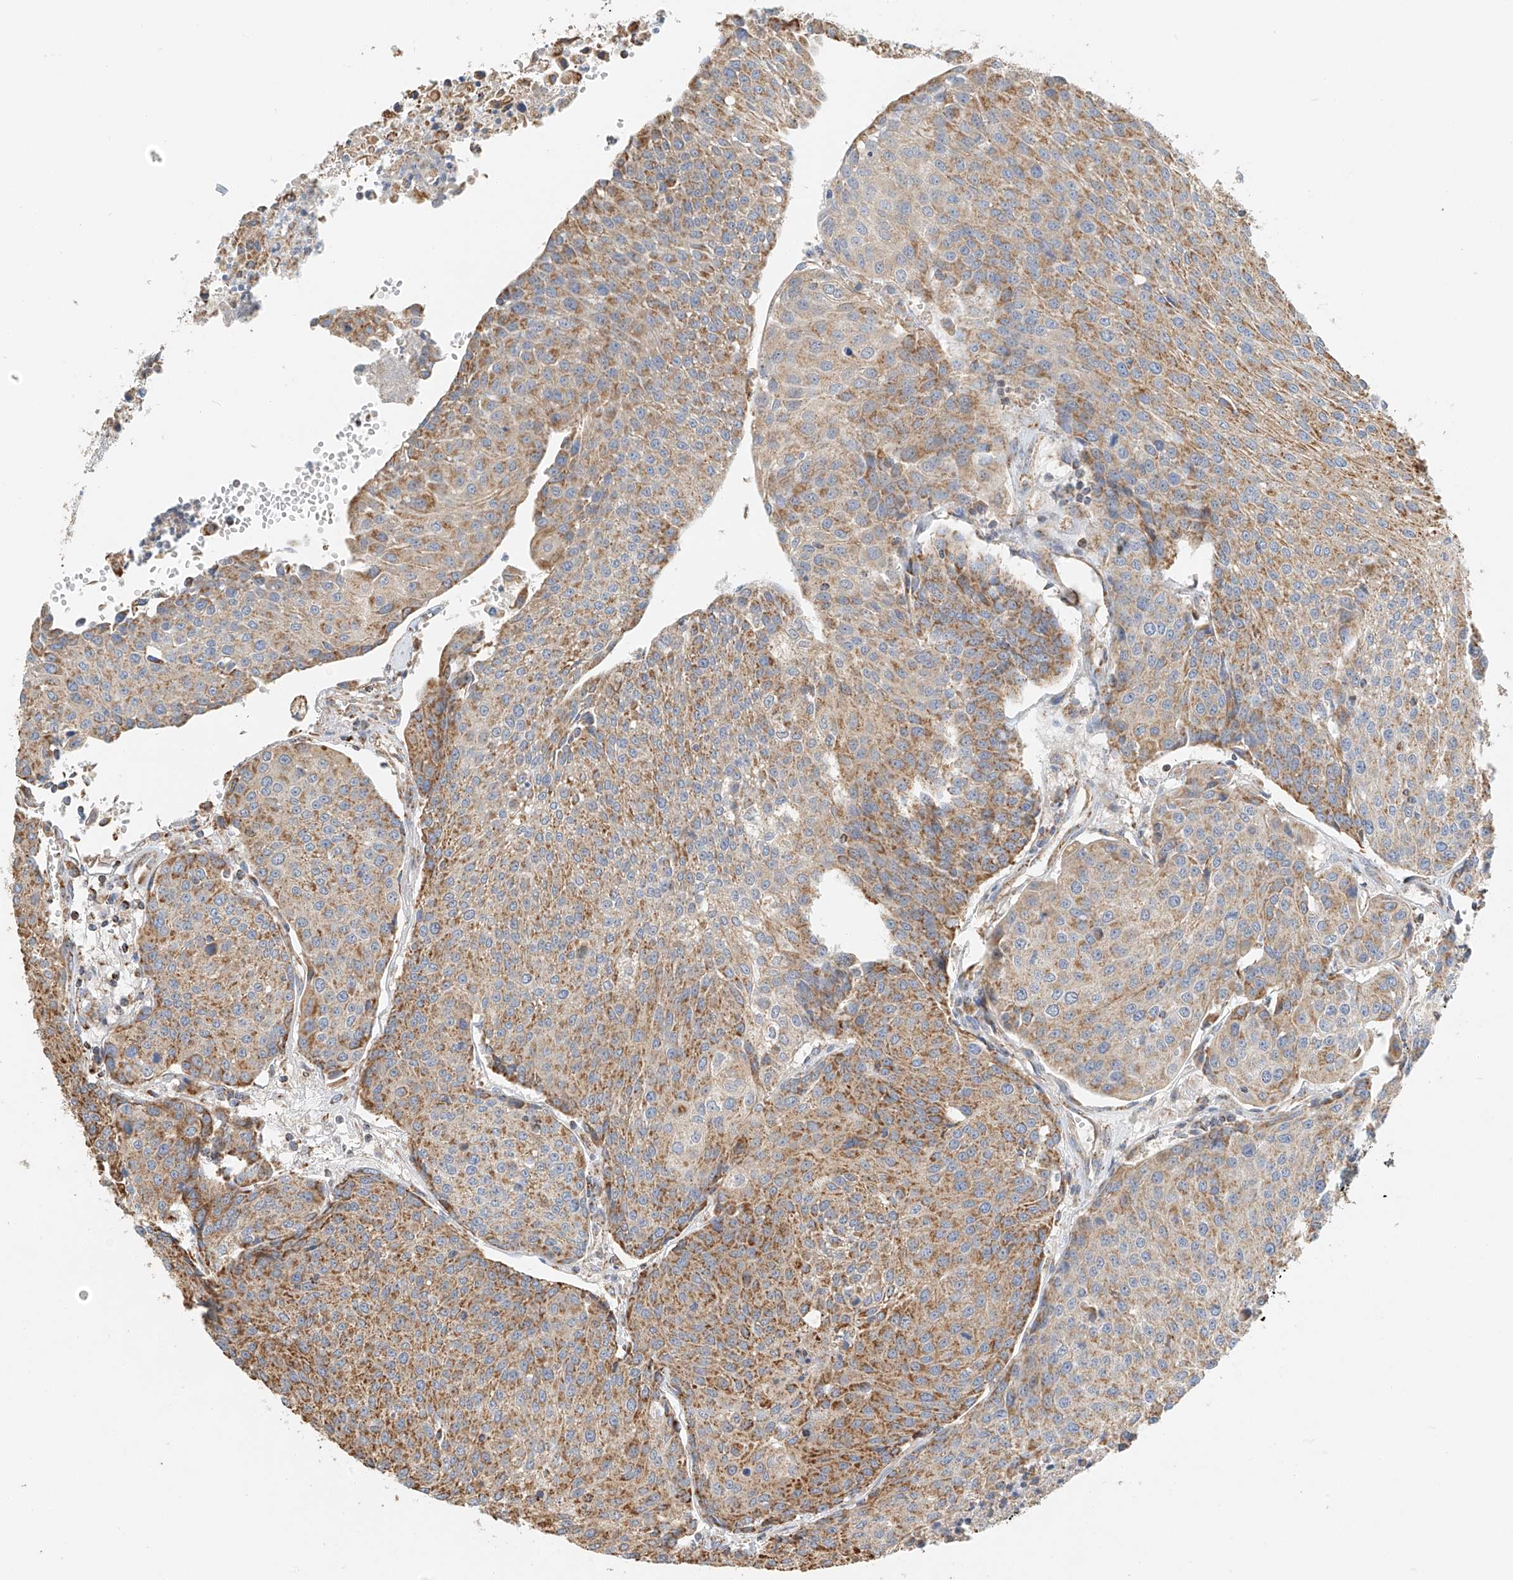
{"staining": {"intensity": "moderate", "quantity": ">75%", "location": "cytoplasmic/membranous"}, "tissue": "urothelial cancer", "cell_type": "Tumor cells", "image_type": "cancer", "snomed": [{"axis": "morphology", "description": "Urothelial carcinoma, High grade"}, {"axis": "topography", "description": "Urinary bladder"}], "caption": "Immunohistochemistry (IHC) of urothelial carcinoma (high-grade) shows medium levels of moderate cytoplasmic/membranous positivity in approximately >75% of tumor cells. (IHC, brightfield microscopy, high magnification).", "gene": "YIPF7", "patient": {"sex": "female", "age": 85}}